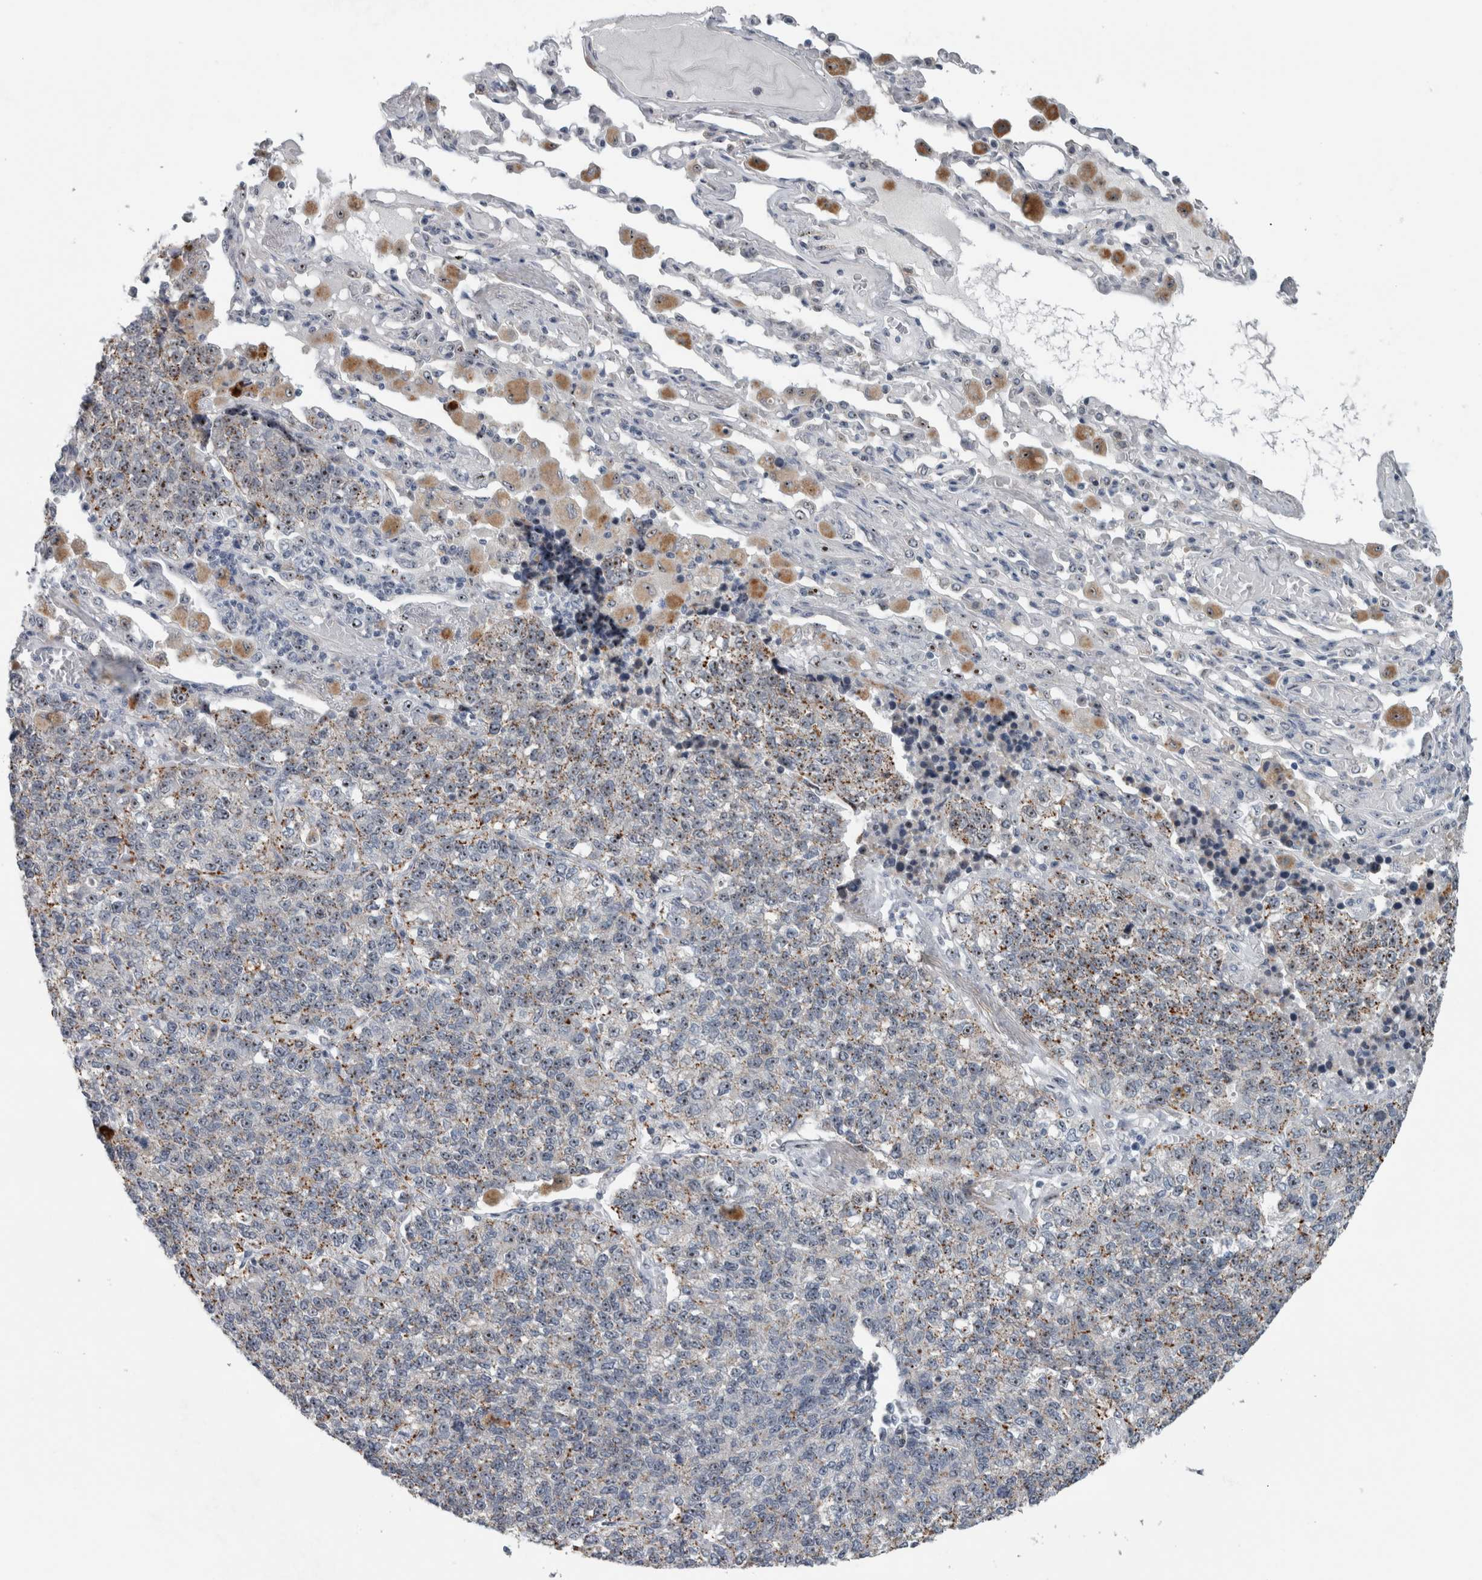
{"staining": {"intensity": "weak", "quantity": "25%-75%", "location": "cytoplasmic/membranous,nuclear"}, "tissue": "lung cancer", "cell_type": "Tumor cells", "image_type": "cancer", "snomed": [{"axis": "morphology", "description": "Adenocarcinoma, NOS"}, {"axis": "topography", "description": "Lung"}], "caption": "Protein expression analysis of lung cancer shows weak cytoplasmic/membranous and nuclear positivity in approximately 25%-75% of tumor cells.", "gene": "UTP6", "patient": {"sex": "male", "age": 49}}